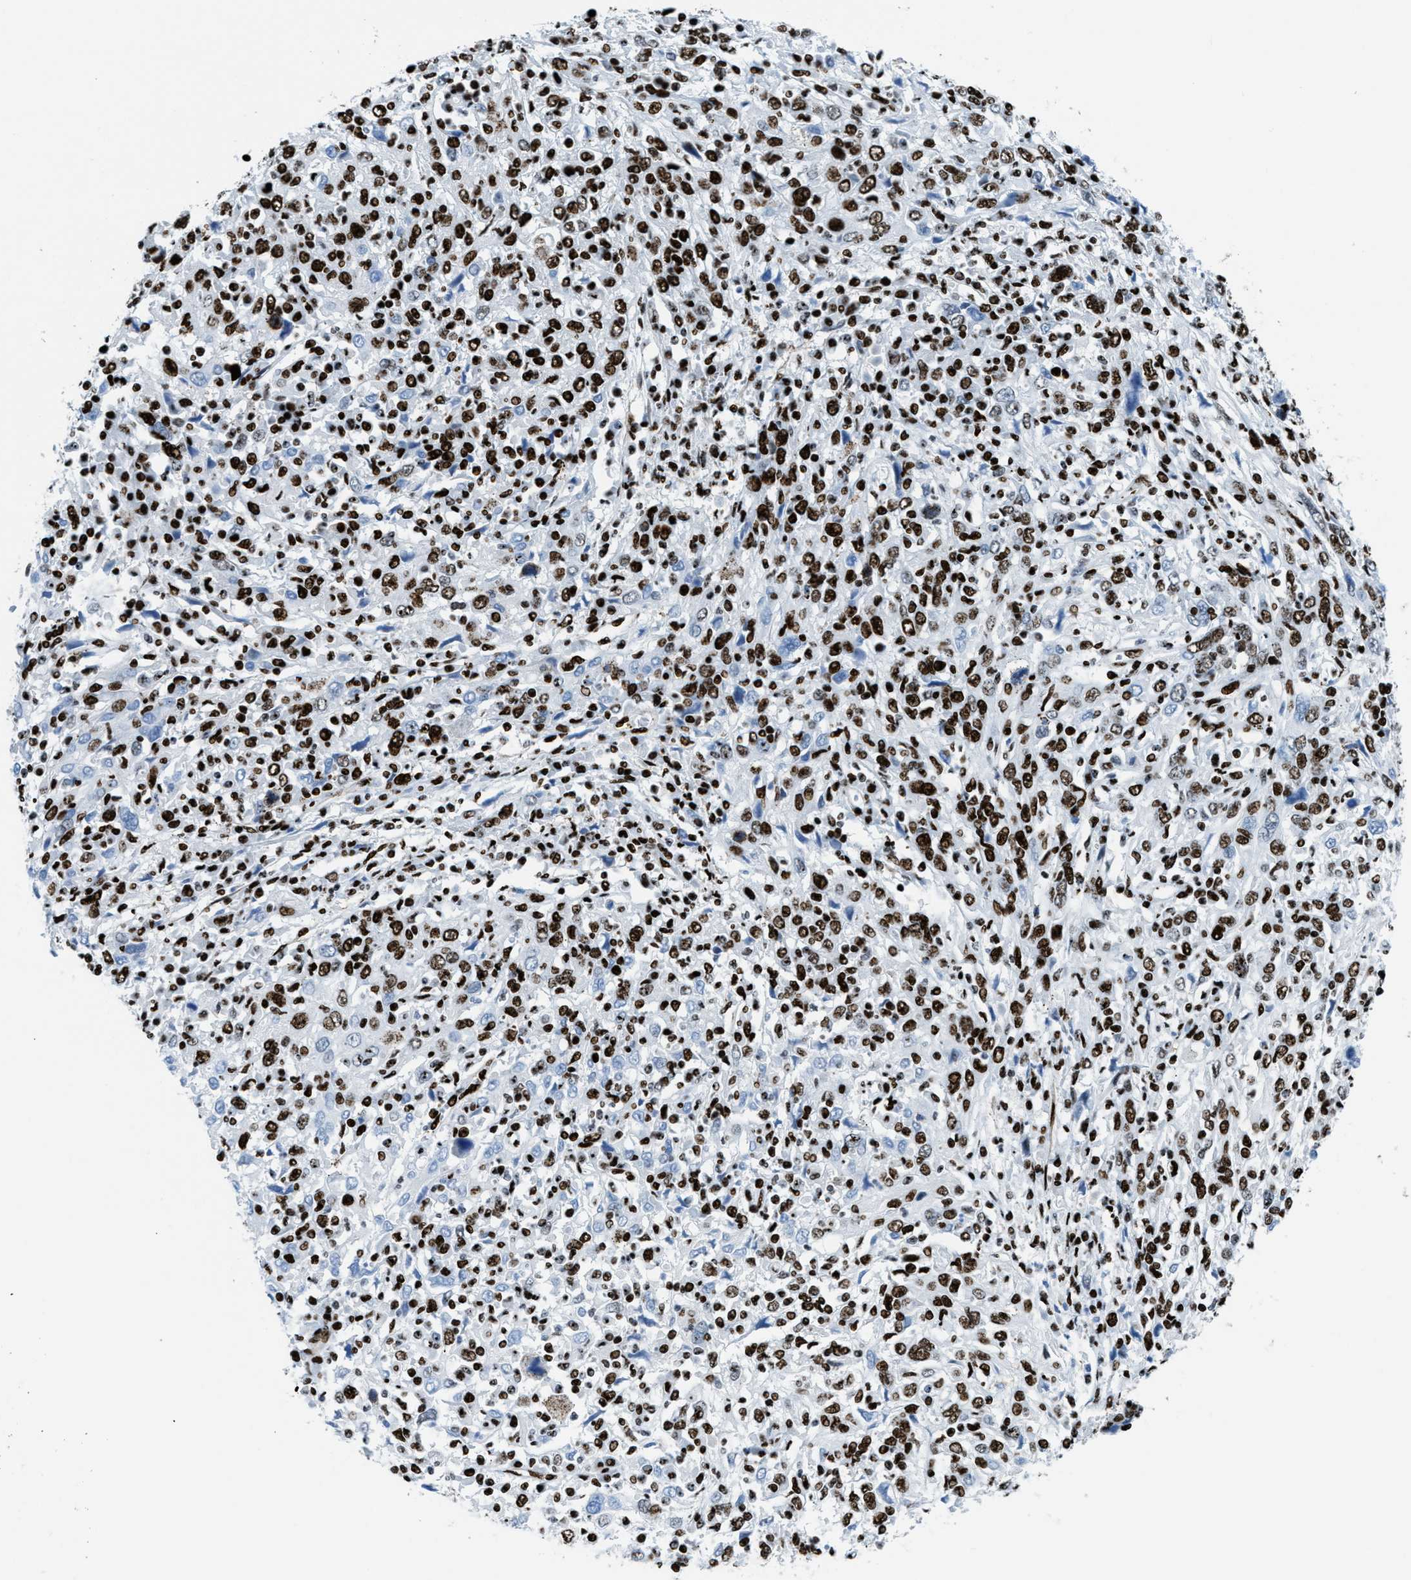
{"staining": {"intensity": "strong", "quantity": ">75%", "location": "nuclear"}, "tissue": "cervical cancer", "cell_type": "Tumor cells", "image_type": "cancer", "snomed": [{"axis": "morphology", "description": "Squamous cell carcinoma, NOS"}, {"axis": "topography", "description": "Cervix"}], "caption": "Strong nuclear staining for a protein is identified in about >75% of tumor cells of cervical cancer using IHC.", "gene": "NONO", "patient": {"sex": "female", "age": 46}}